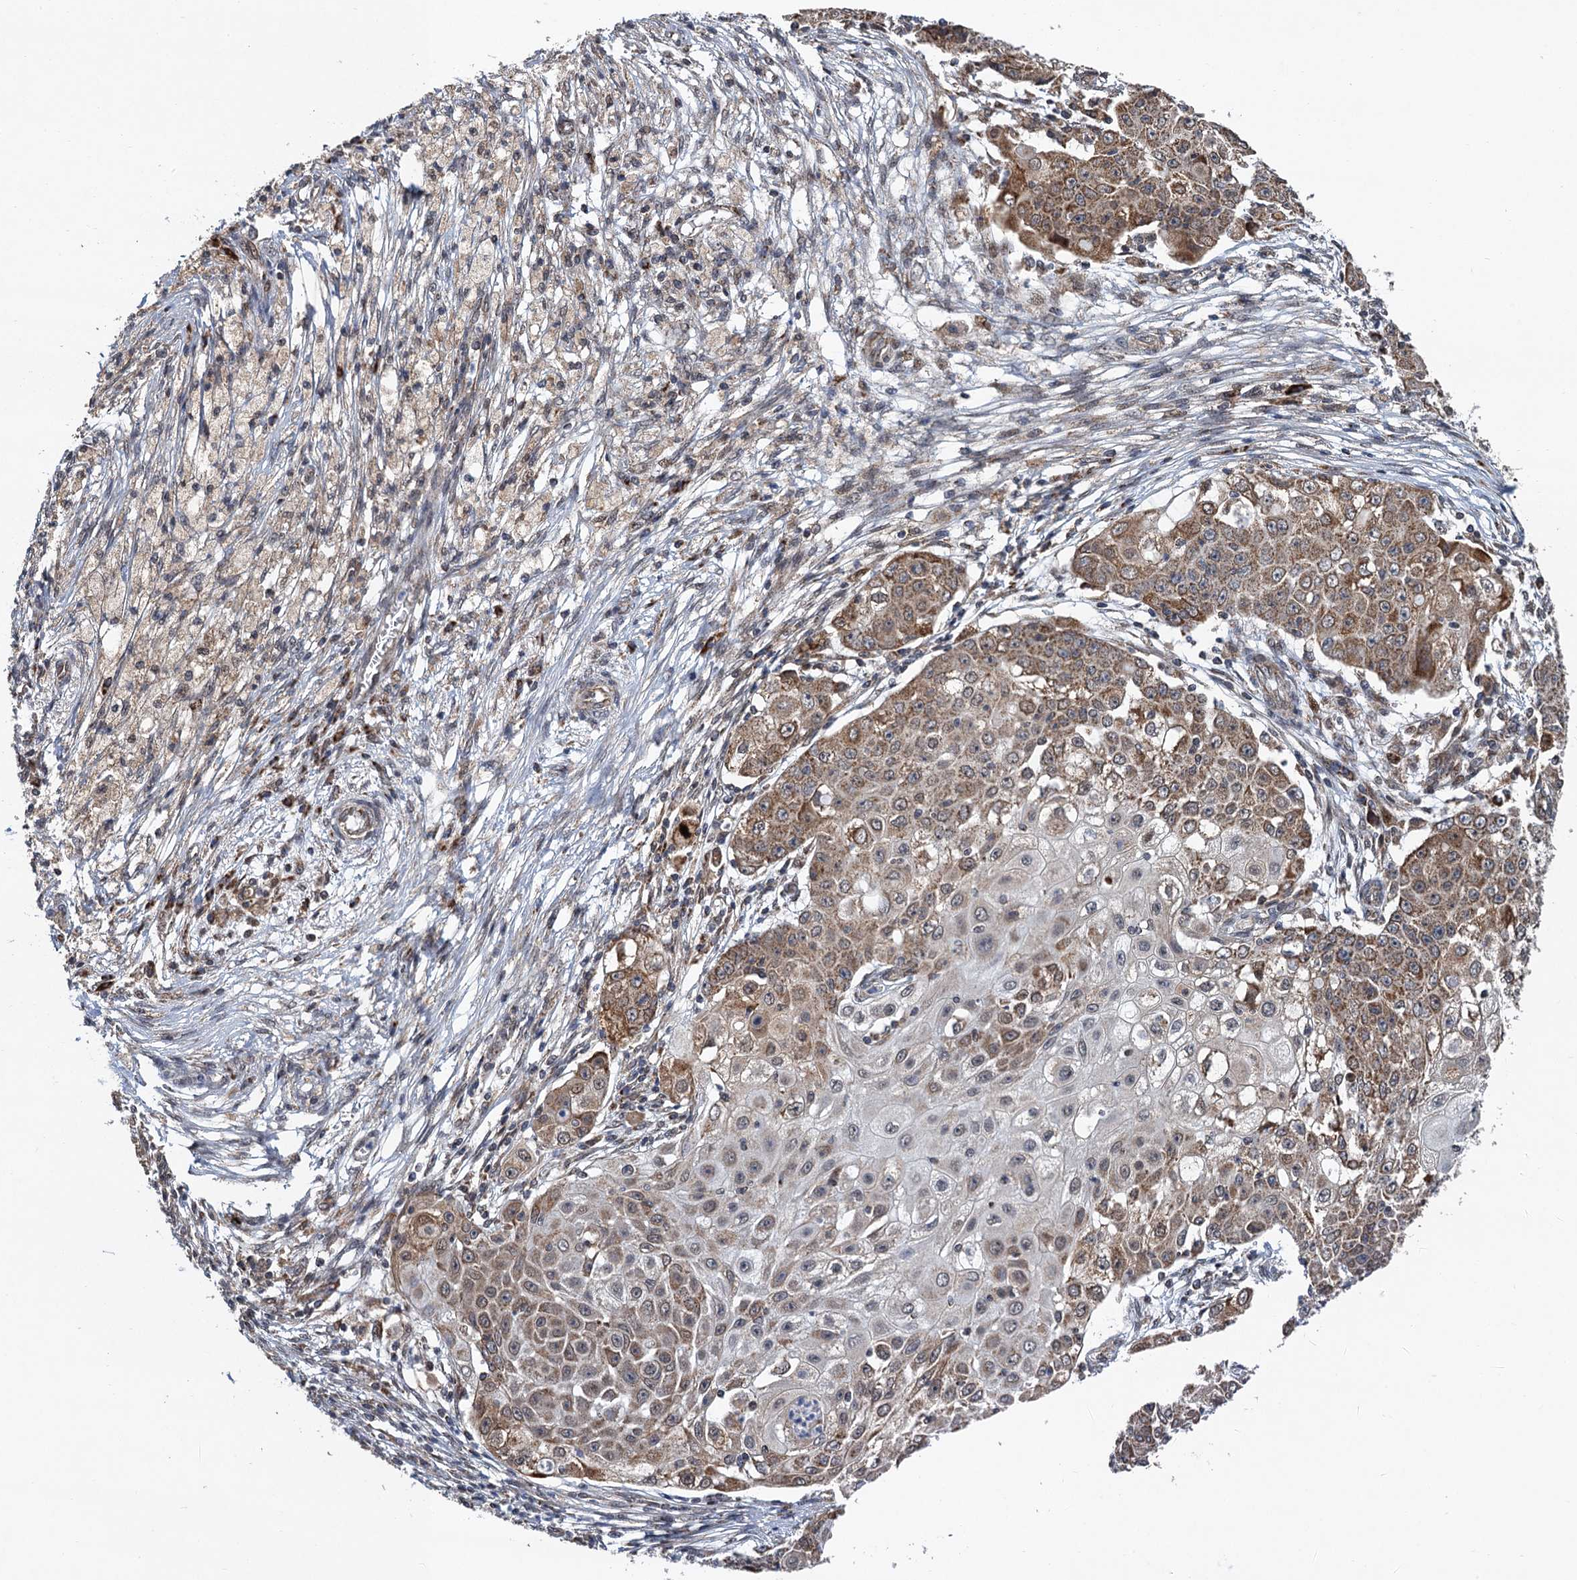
{"staining": {"intensity": "moderate", "quantity": ">75%", "location": "cytoplasmic/membranous"}, "tissue": "ovarian cancer", "cell_type": "Tumor cells", "image_type": "cancer", "snomed": [{"axis": "morphology", "description": "Carcinoma, endometroid"}, {"axis": "topography", "description": "Ovary"}], "caption": "Human ovarian cancer (endometroid carcinoma) stained for a protein (brown) displays moderate cytoplasmic/membranous positive staining in about >75% of tumor cells.", "gene": "CMPK2", "patient": {"sex": "female", "age": 42}}